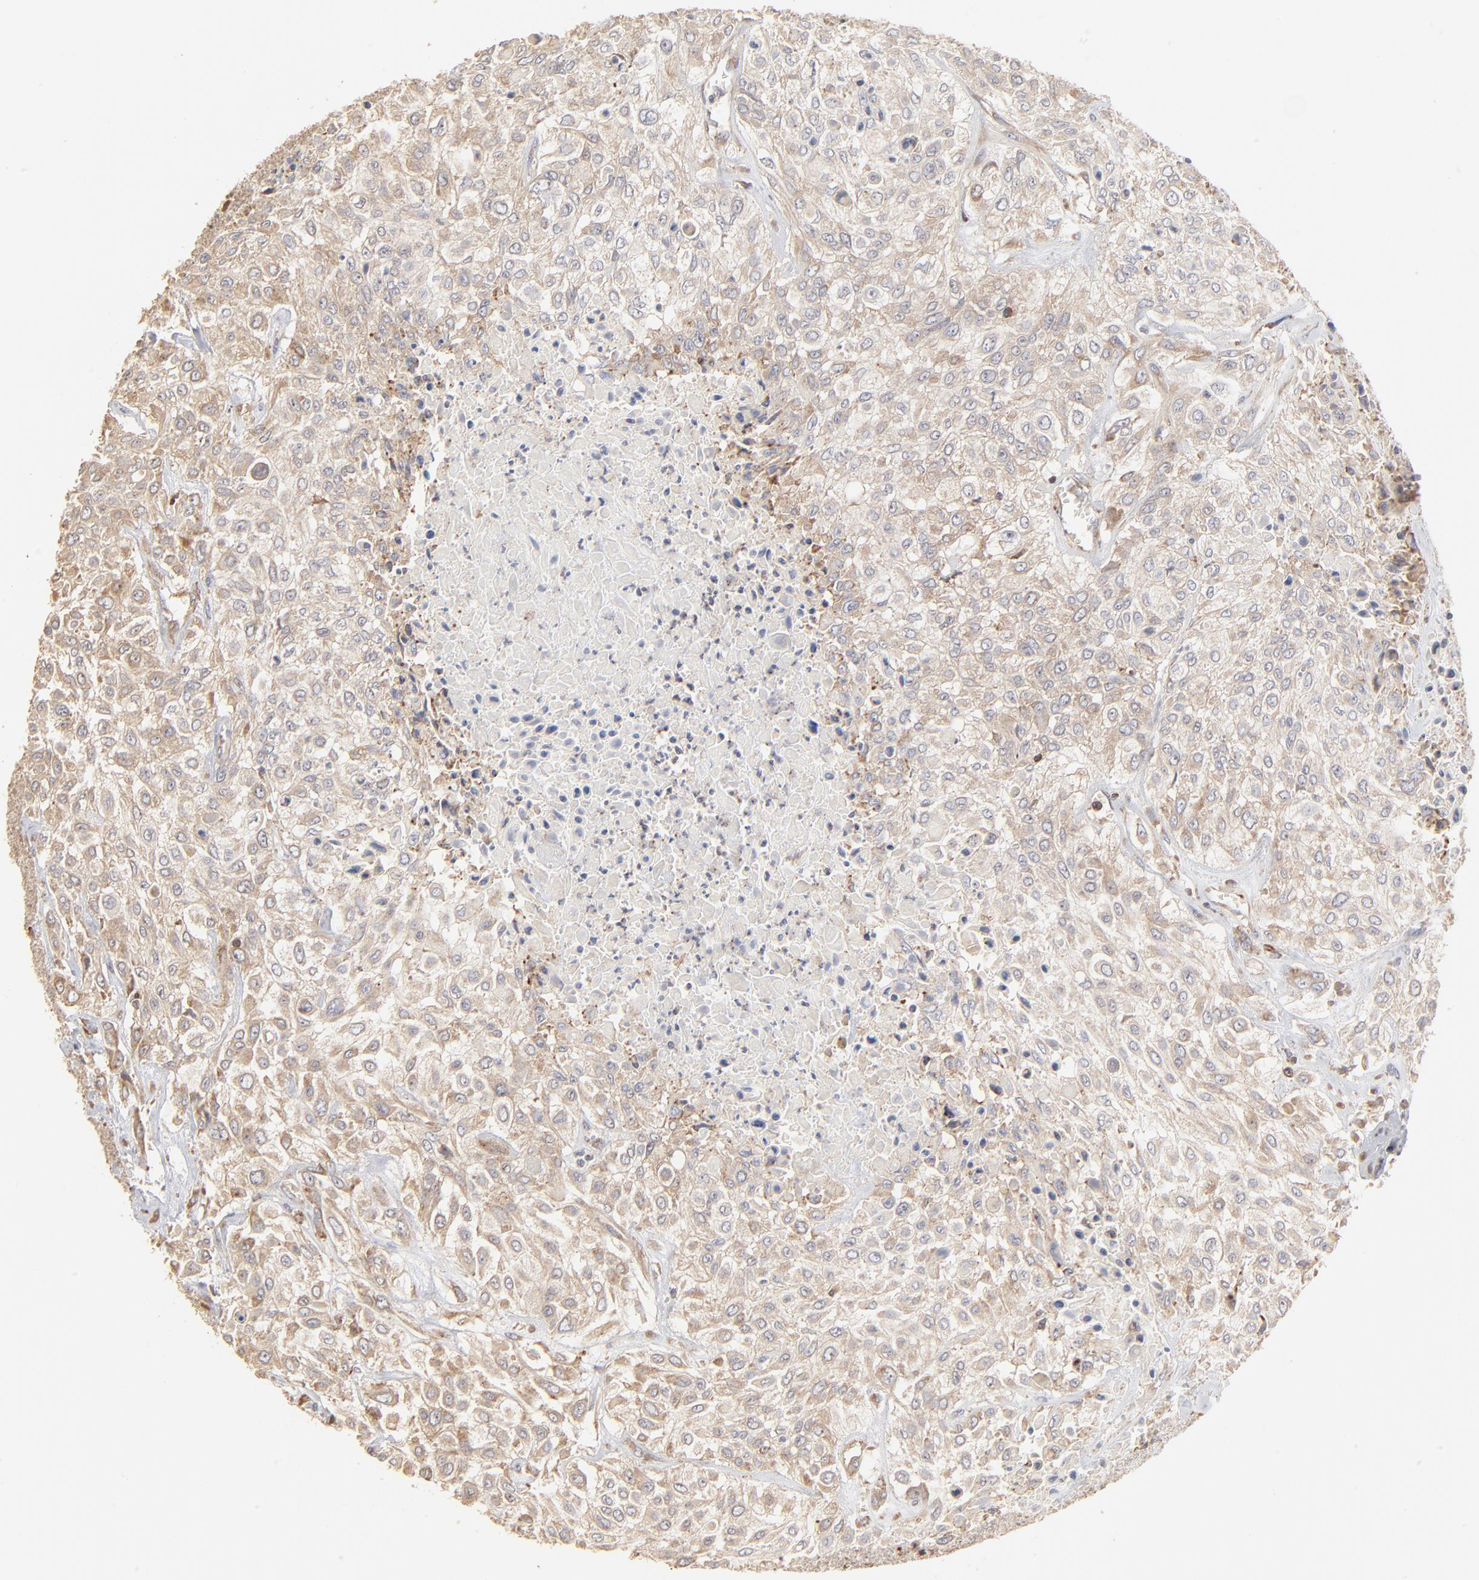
{"staining": {"intensity": "moderate", "quantity": ">75%", "location": "cytoplasmic/membranous"}, "tissue": "urothelial cancer", "cell_type": "Tumor cells", "image_type": "cancer", "snomed": [{"axis": "morphology", "description": "Urothelial carcinoma, High grade"}, {"axis": "topography", "description": "Urinary bladder"}], "caption": "Immunohistochemical staining of high-grade urothelial carcinoma demonstrates medium levels of moderate cytoplasmic/membranous protein staining in about >75% of tumor cells.", "gene": "RNF213", "patient": {"sex": "male", "age": 57}}